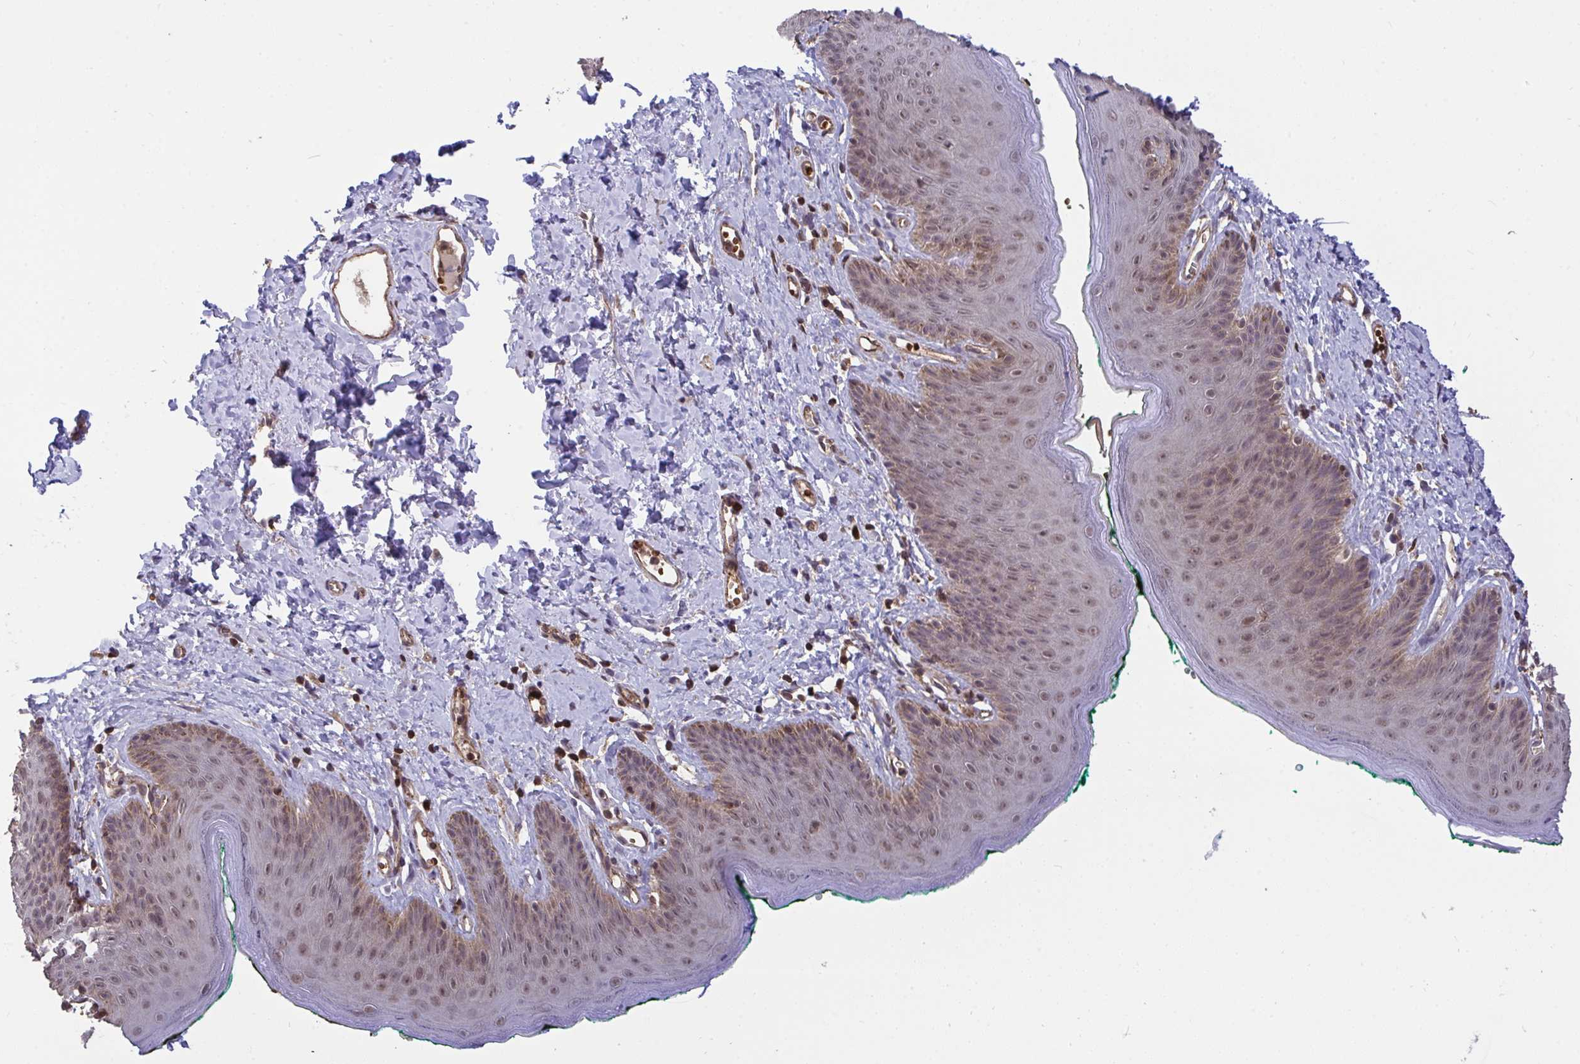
{"staining": {"intensity": "moderate", "quantity": ">75%", "location": "nuclear"}, "tissue": "skin", "cell_type": "Epidermal cells", "image_type": "normal", "snomed": [{"axis": "morphology", "description": "Normal tissue, NOS"}, {"axis": "topography", "description": "Vulva"}, {"axis": "topography", "description": "Peripheral nerve tissue"}], "caption": "Brown immunohistochemical staining in unremarkable human skin exhibits moderate nuclear positivity in about >75% of epidermal cells. The staining was performed using DAB (3,3'-diaminobenzidine) to visualize the protein expression in brown, while the nuclei were stained in blue with hematoxylin (Magnification: 20x).", "gene": "PPP1CA", "patient": {"sex": "female", "age": 66}}